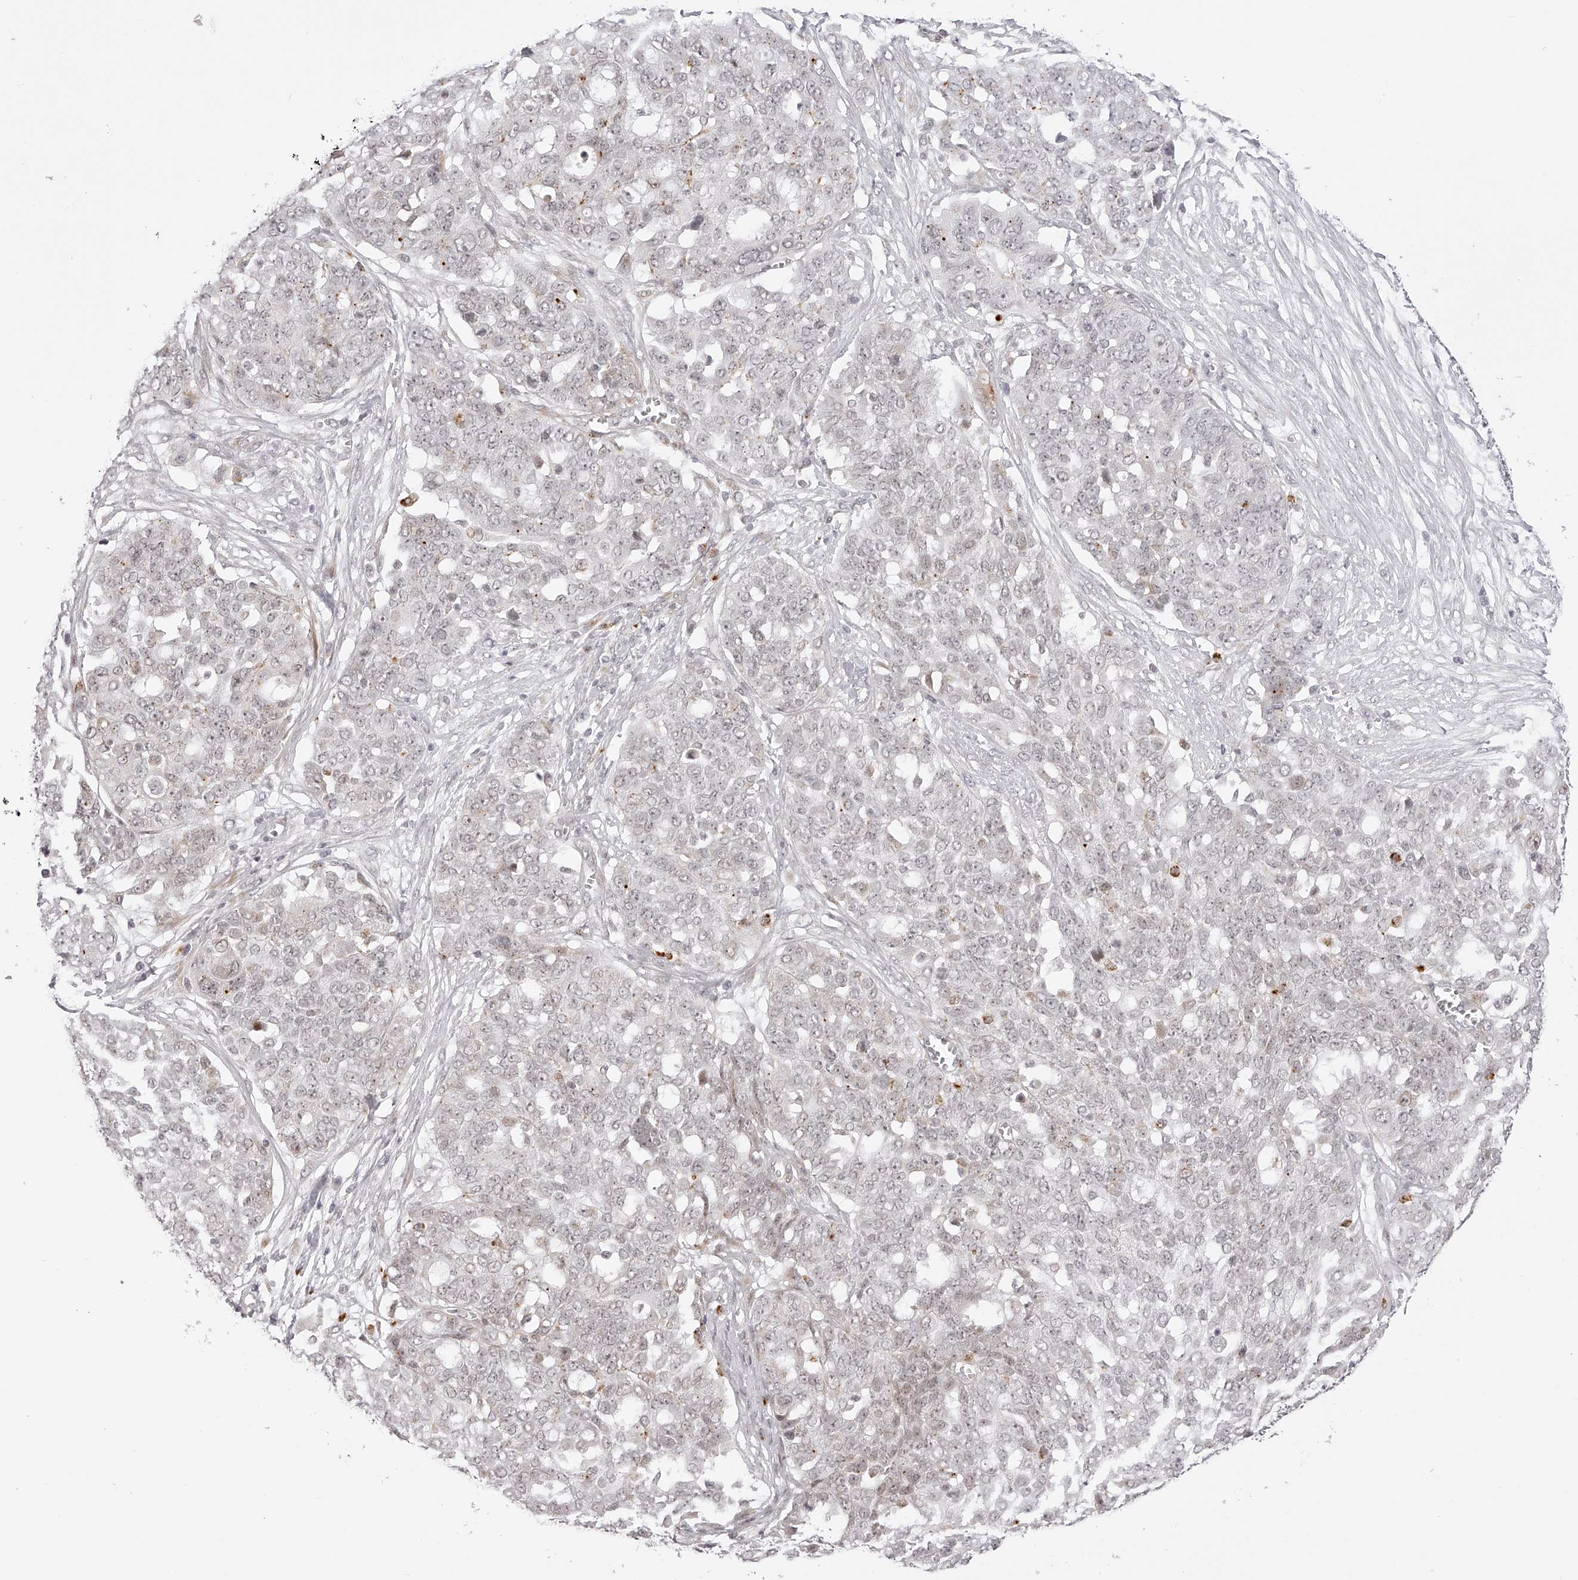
{"staining": {"intensity": "weak", "quantity": "<25%", "location": "nuclear"}, "tissue": "ovarian cancer", "cell_type": "Tumor cells", "image_type": "cancer", "snomed": [{"axis": "morphology", "description": "Cystadenocarcinoma, serous, NOS"}, {"axis": "topography", "description": "Soft tissue"}, {"axis": "topography", "description": "Ovary"}], "caption": "Immunohistochemical staining of human serous cystadenocarcinoma (ovarian) exhibits no significant staining in tumor cells.", "gene": "PLEKHG1", "patient": {"sex": "female", "age": 57}}